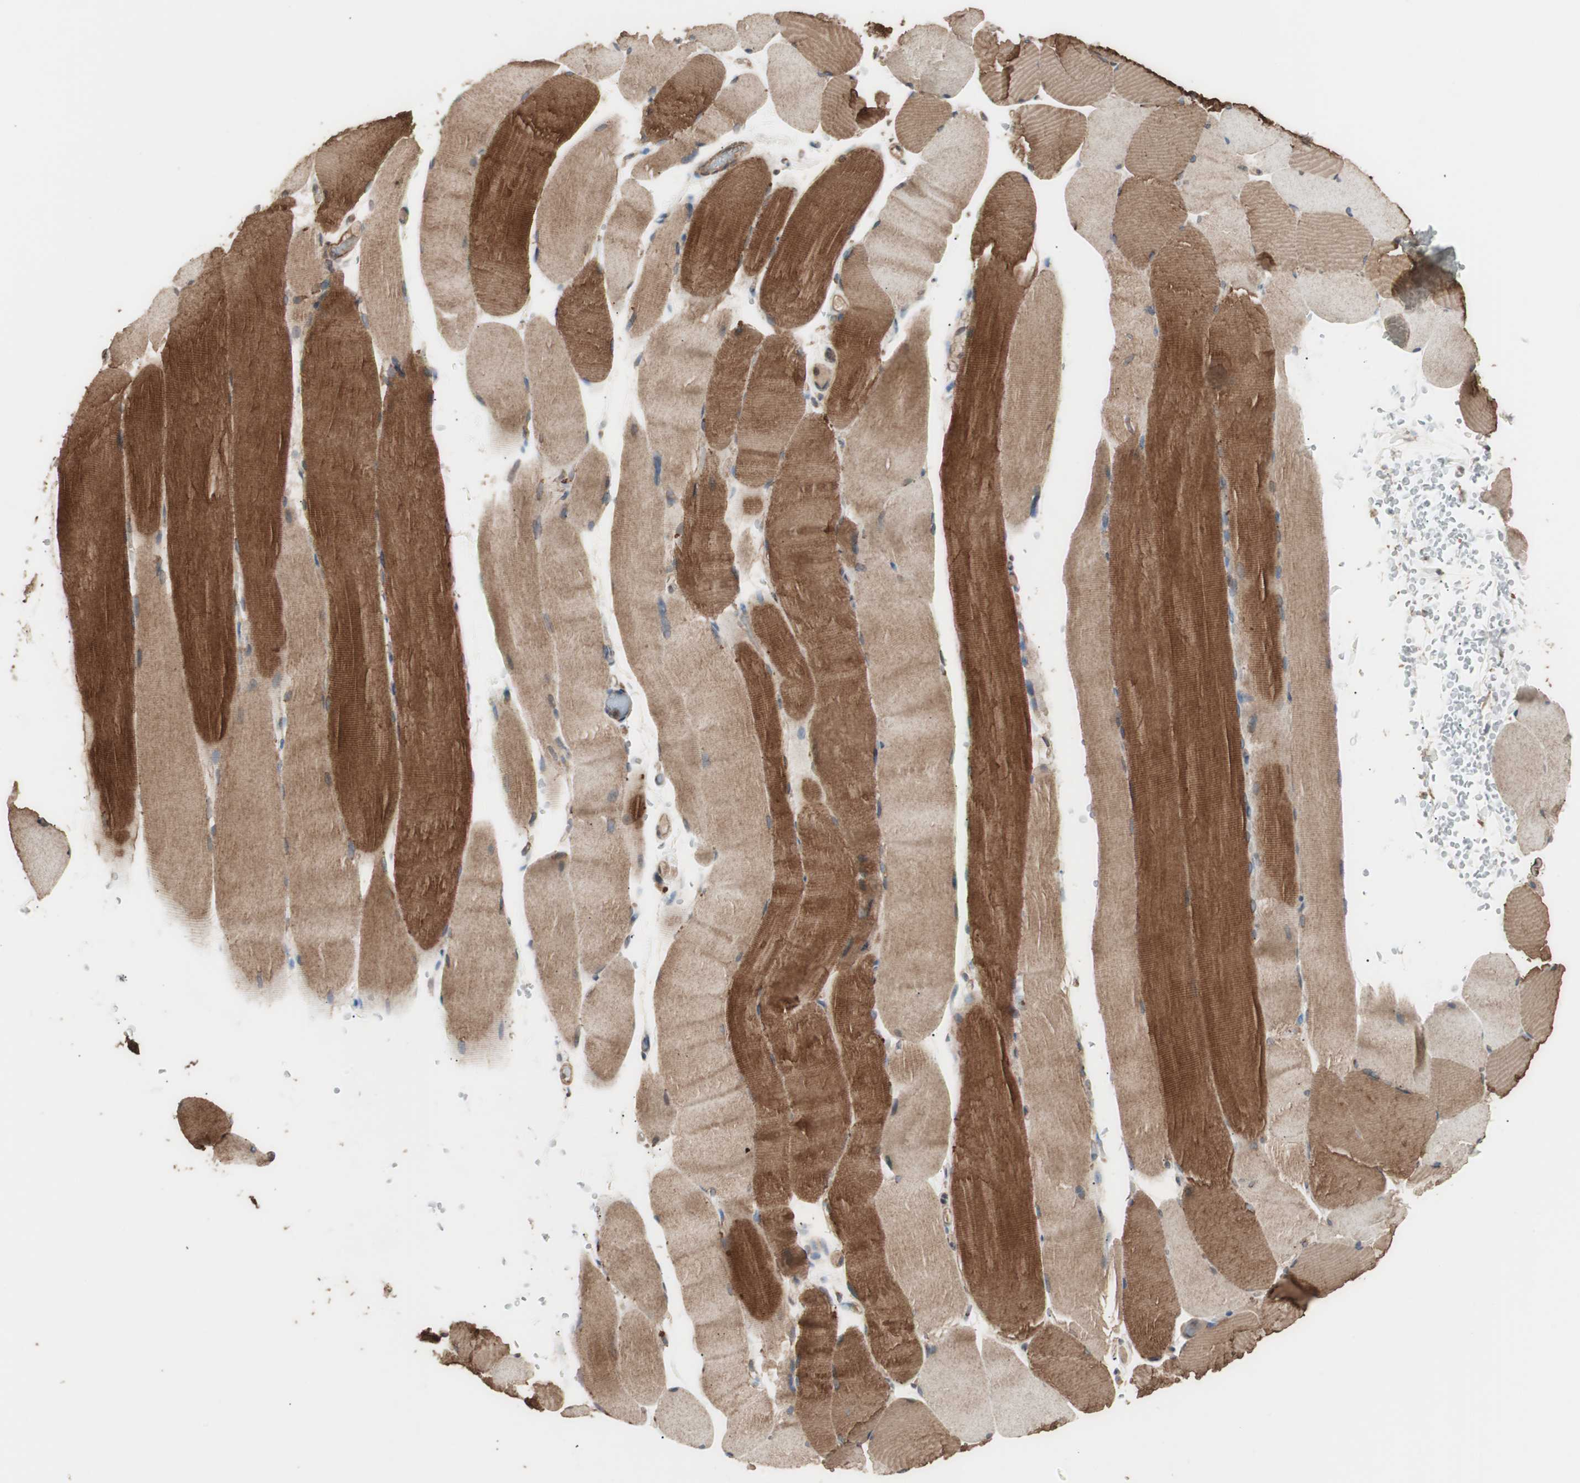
{"staining": {"intensity": "strong", "quantity": "25%-75%", "location": "cytoplasmic/membranous"}, "tissue": "skeletal muscle", "cell_type": "Myocytes", "image_type": "normal", "snomed": [{"axis": "morphology", "description": "Normal tissue, NOS"}, {"axis": "topography", "description": "Skeletal muscle"}, {"axis": "topography", "description": "Parathyroid gland"}], "caption": "IHC image of unremarkable human skeletal muscle stained for a protein (brown), which displays high levels of strong cytoplasmic/membranous positivity in about 25%-75% of myocytes.", "gene": "LZTS1", "patient": {"sex": "female", "age": 37}}